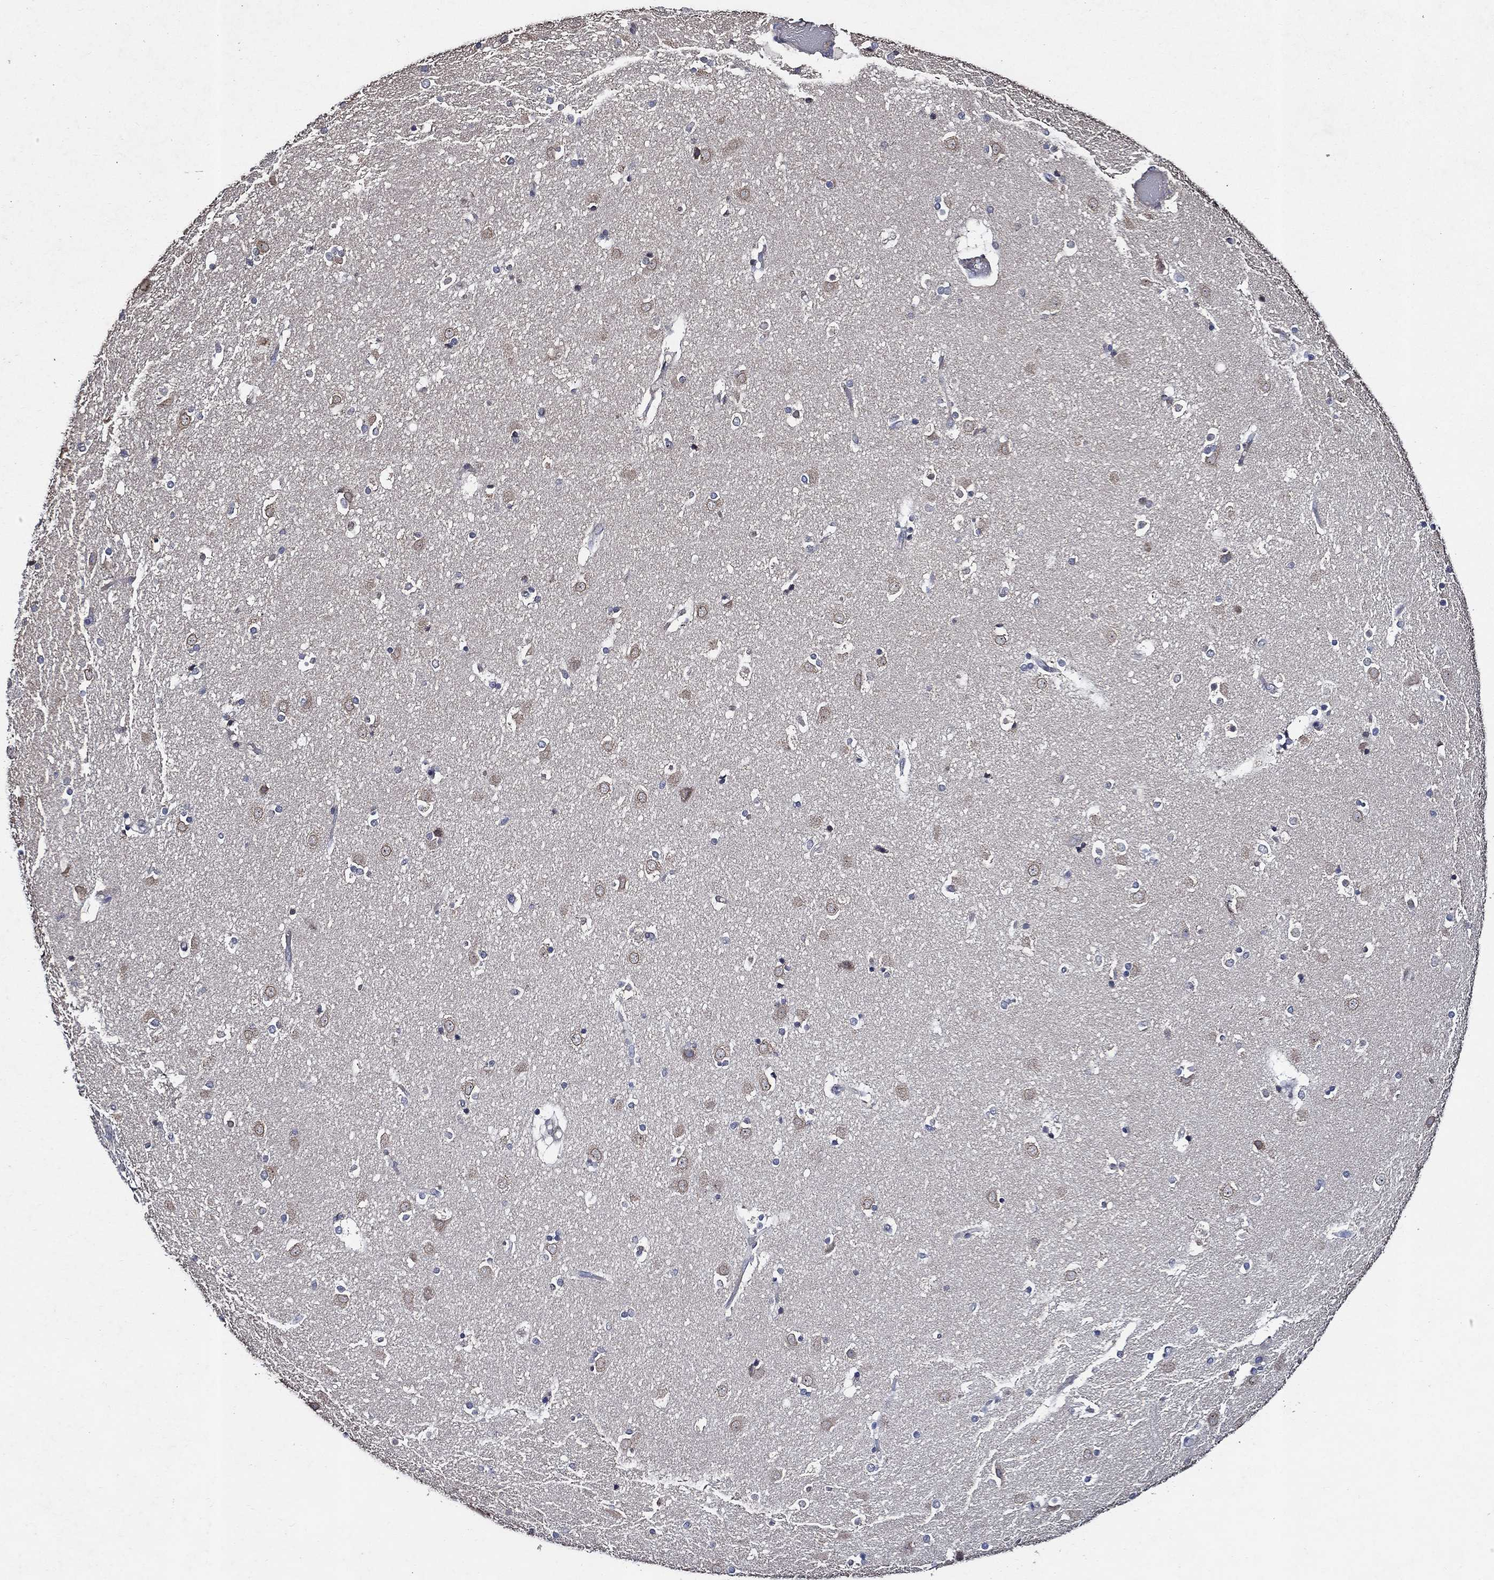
{"staining": {"intensity": "weak", "quantity": "<25%", "location": "cytoplasmic/membranous"}, "tissue": "caudate", "cell_type": "Glial cells", "image_type": "normal", "snomed": [{"axis": "morphology", "description": "Normal tissue, NOS"}, {"axis": "topography", "description": "Lateral ventricle wall"}], "caption": "DAB (3,3'-diaminobenzidine) immunohistochemical staining of normal human caudate exhibits no significant staining in glial cells. (Immunohistochemistry (ihc), brightfield microscopy, high magnification).", "gene": "HAP1", "patient": {"sex": "male", "age": 51}}